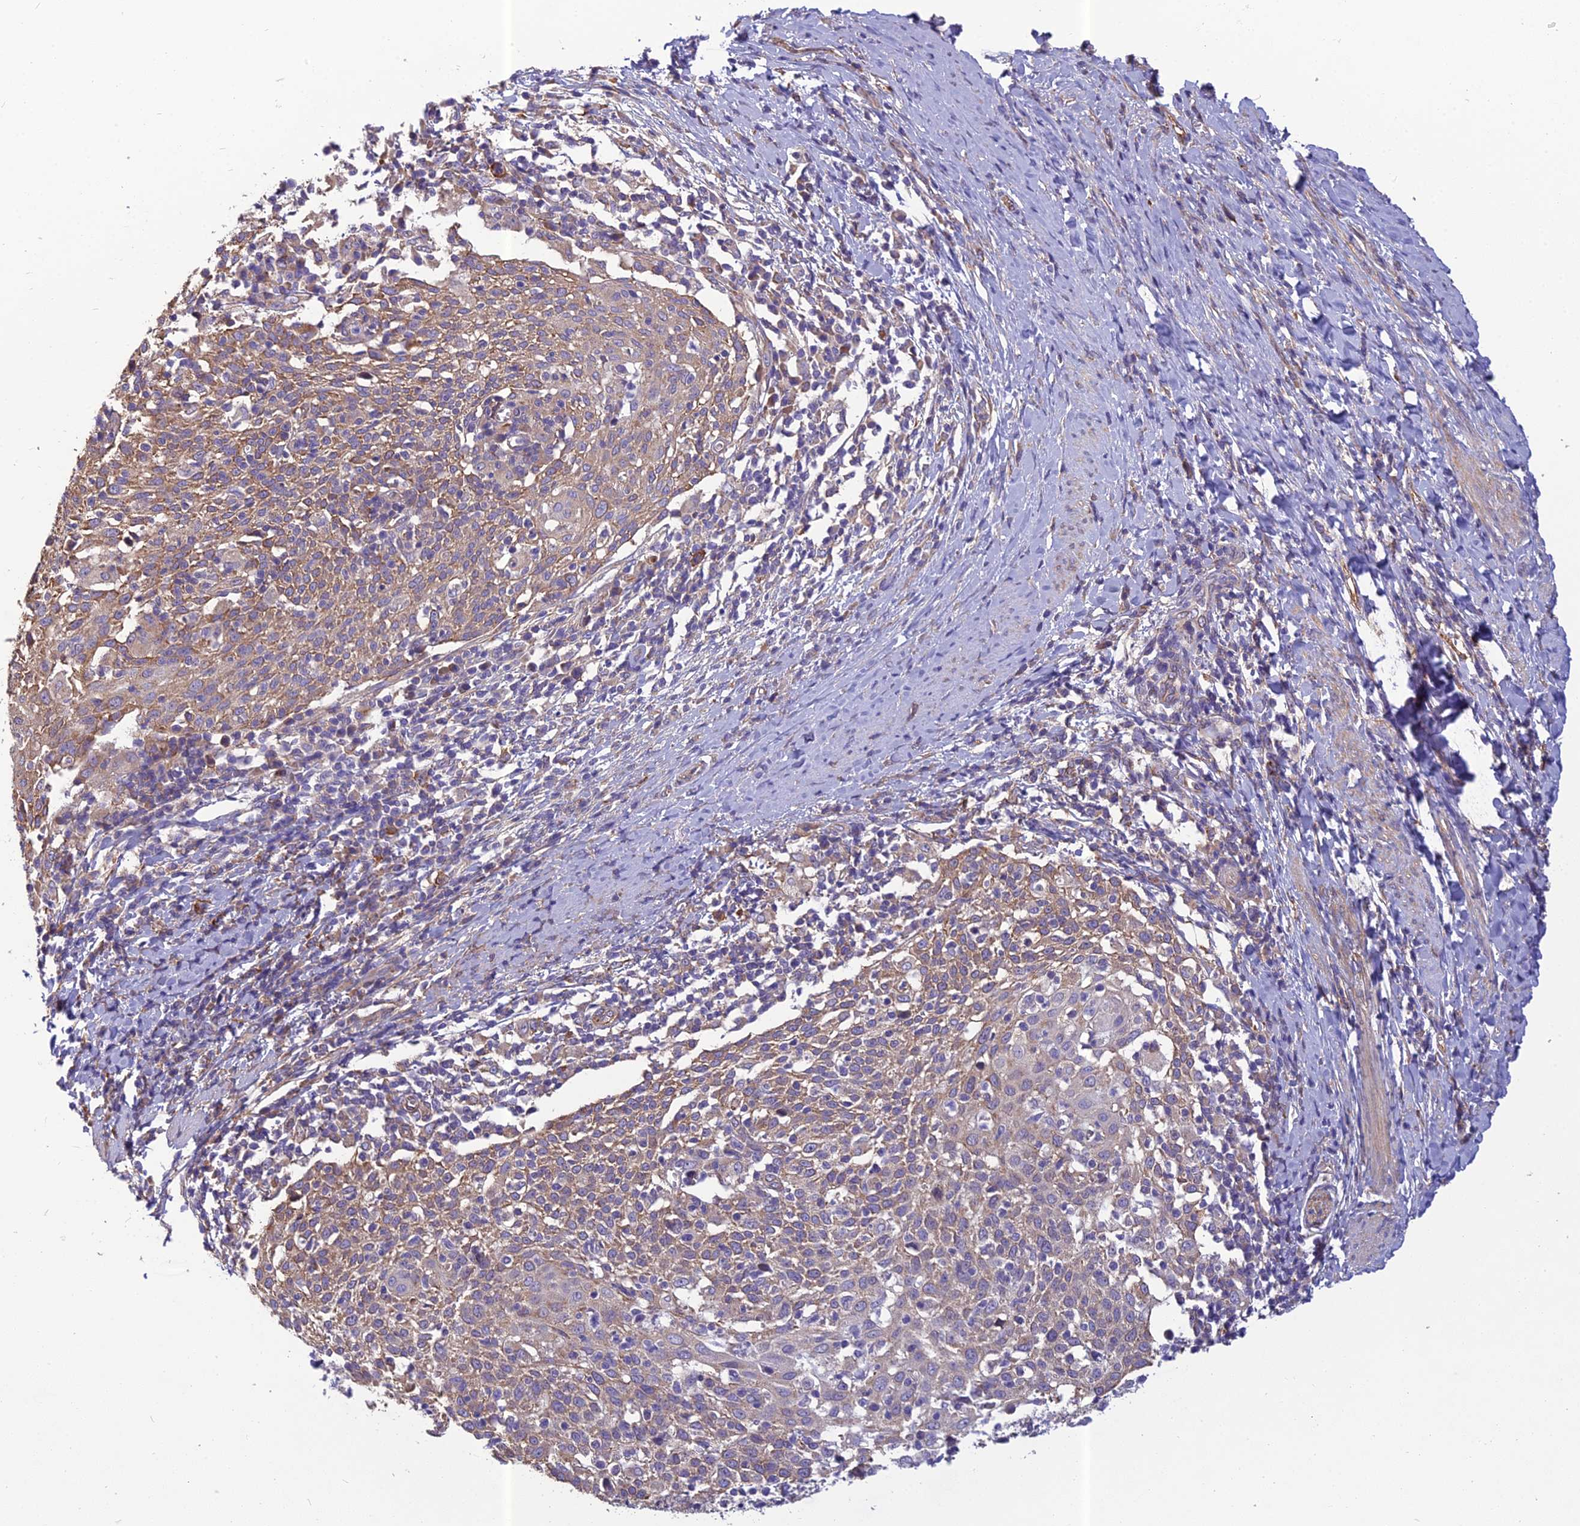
{"staining": {"intensity": "moderate", "quantity": "25%-75%", "location": "cytoplasmic/membranous"}, "tissue": "cervical cancer", "cell_type": "Tumor cells", "image_type": "cancer", "snomed": [{"axis": "morphology", "description": "Squamous cell carcinoma, NOS"}, {"axis": "topography", "description": "Cervix"}], "caption": "Moderate cytoplasmic/membranous staining is present in approximately 25%-75% of tumor cells in cervical squamous cell carcinoma.", "gene": "SPDL1", "patient": {"sex": "female", "age": 52}}